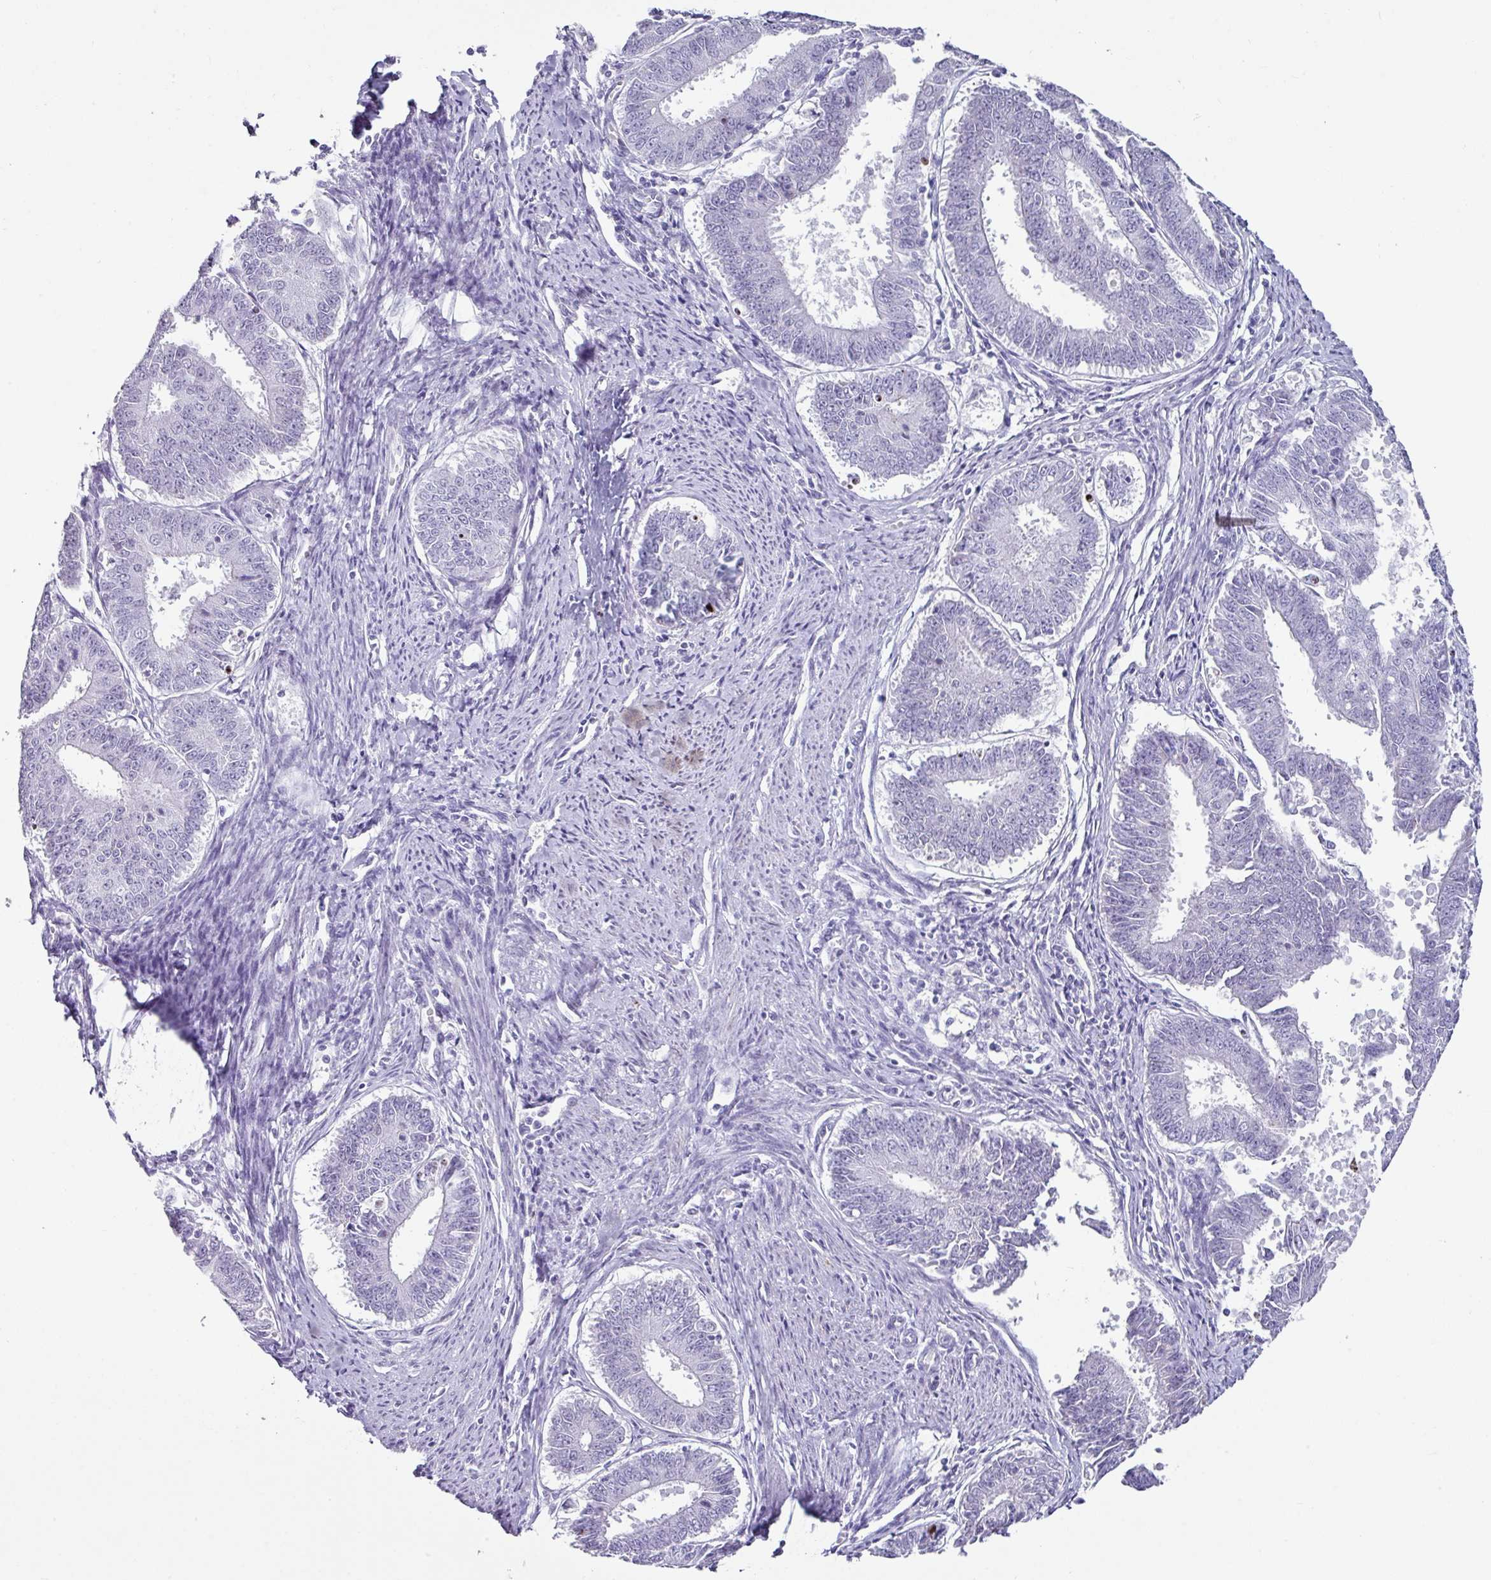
{"staining": {"intensity": "negative", "quantity": "none", "location": "none"}, "tissue": "endometrial cancer", "cell_type": "Tumor cells", "image_type": "cancer", "snomed": [{"axis": "morphology", "description": "Adenocarcinoma, NOS"}, {"axis": "topography", "description": "Endometrium"}], "caption": "An immunohistochemistry histopathology image of endometrial cancer (adenocarcinoma) is shown. There is no staining in tumor cells of endometrial cancer (adenocarcinoma).", "gene": "TRA2A", "patient": {"sex": "female", "age": 73}}